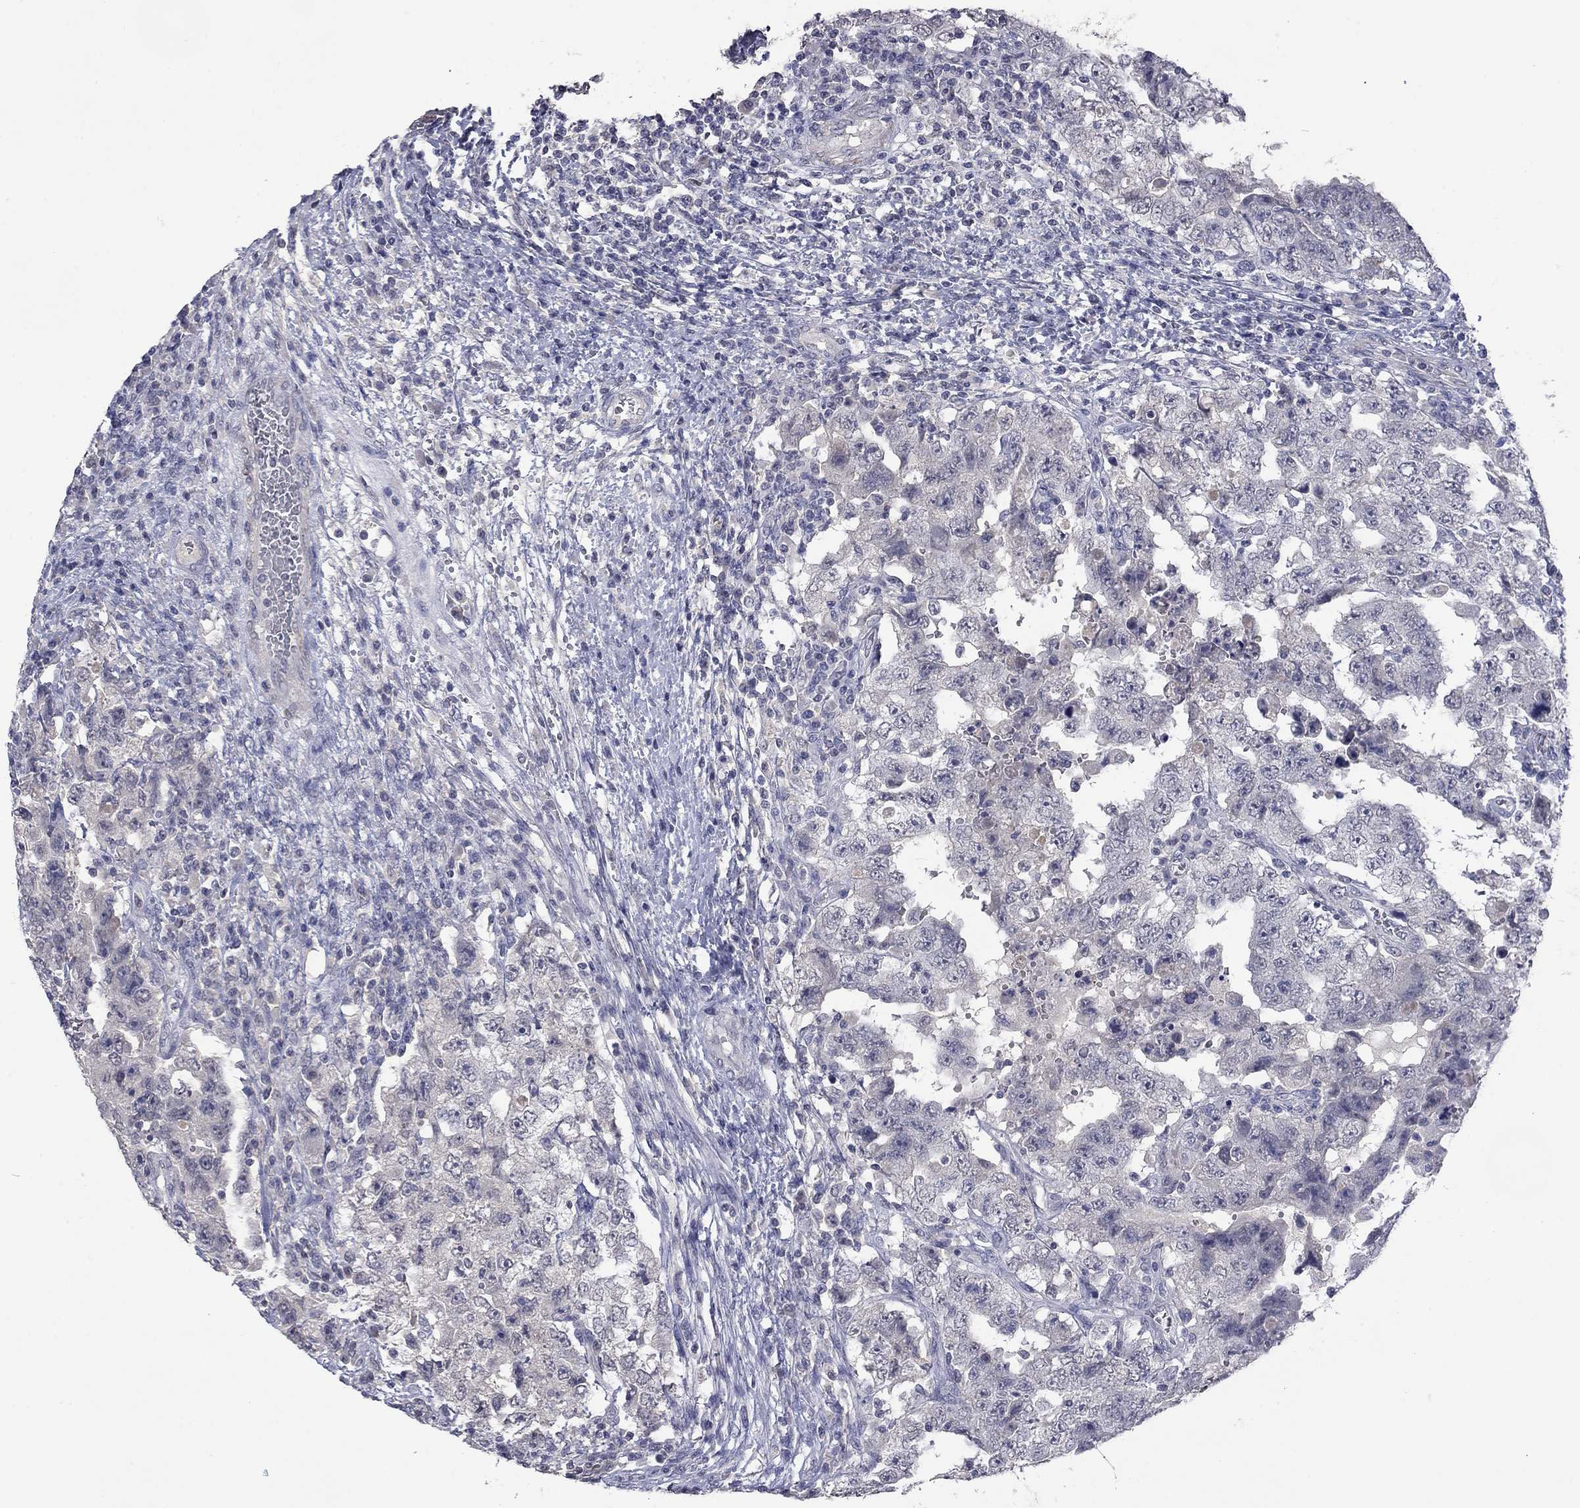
{"staining": {"intensity": "negative", "quantity": "none", "location": "none"}, "tissue": "testis cancer", "cell_type": "Tumor cells", "image_type": "cancer", "snomed": [{"axis": "morphology", "description": "Carcinoma, Embryonal, NOS"}, {"axis": "topography", "description": "Testis"}], "caption": "Immunohistochemistry (IHC) image of neoplastic tissue: human embryonal carcinoma (testis) stained with DAB (3,3'-diaminobenzidine) exhibits no significant protein expression in tumor cells.", "gene": "IP6K3", "patient": {"sex": "male", "age": 26}}